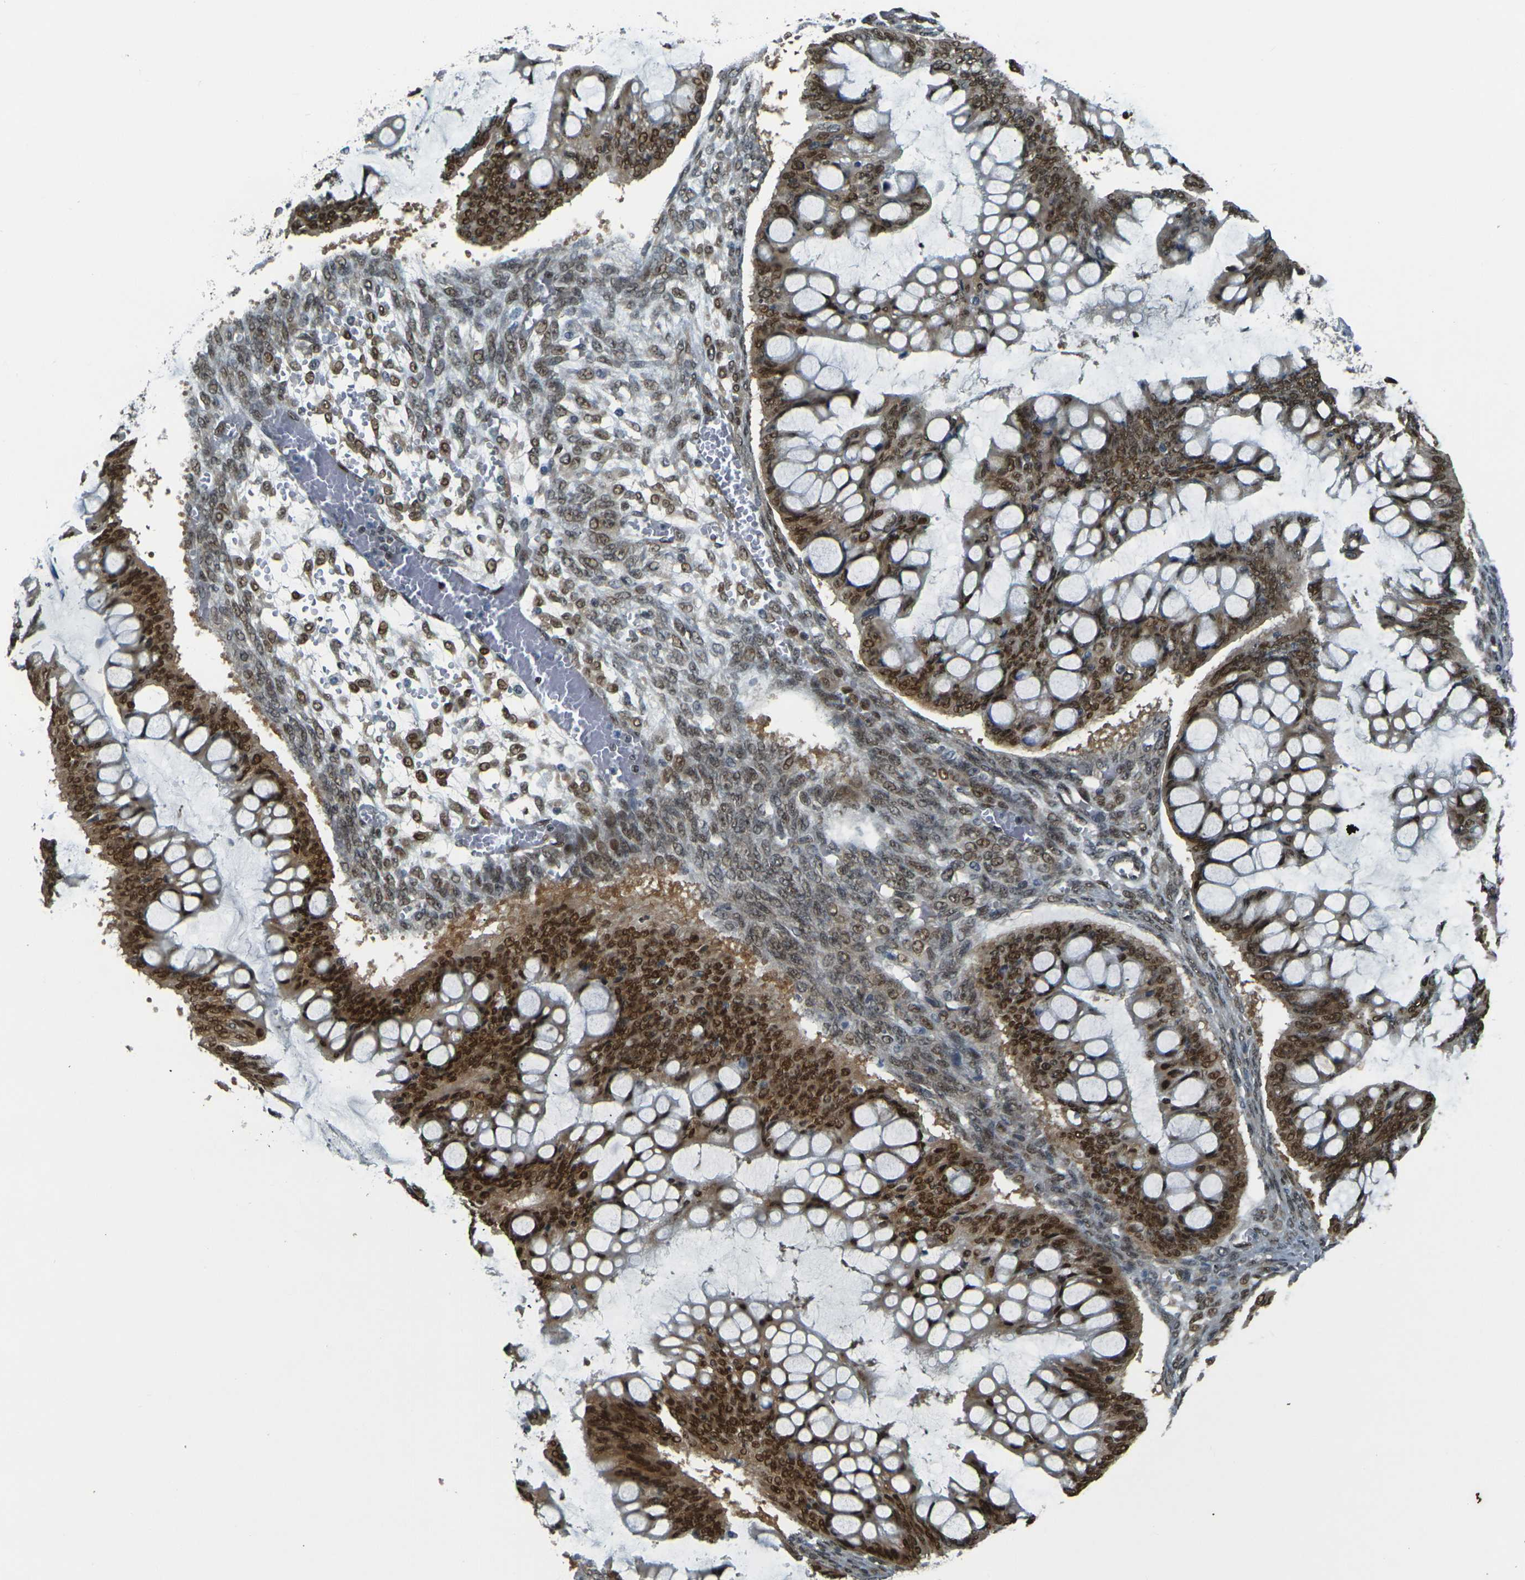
{"staining": {"intensity": "strong", "quantity": ">75%", "location": "cytoplasmic/membranous,nuclear"}, "tissue": "ovarian cancer", "cell_type": "Tumor cells", "image_type": "cancer", "snomed": [{"axis": "morphology", "description": "Cystadenocarcinoma, mucinous, NOS"}, {"axis": "topography", "description": "Ovary"}], "caption": "DAB immunohistochemical staining of human mucinous cystadenocarcinoma (ovarian) exhibits strong cytoplasmic/membranous and nuclear protein positivity in about >75% of tumor cells.", "gene": "NHEJ1", "patient": {"sex": "female", "age": 73}}